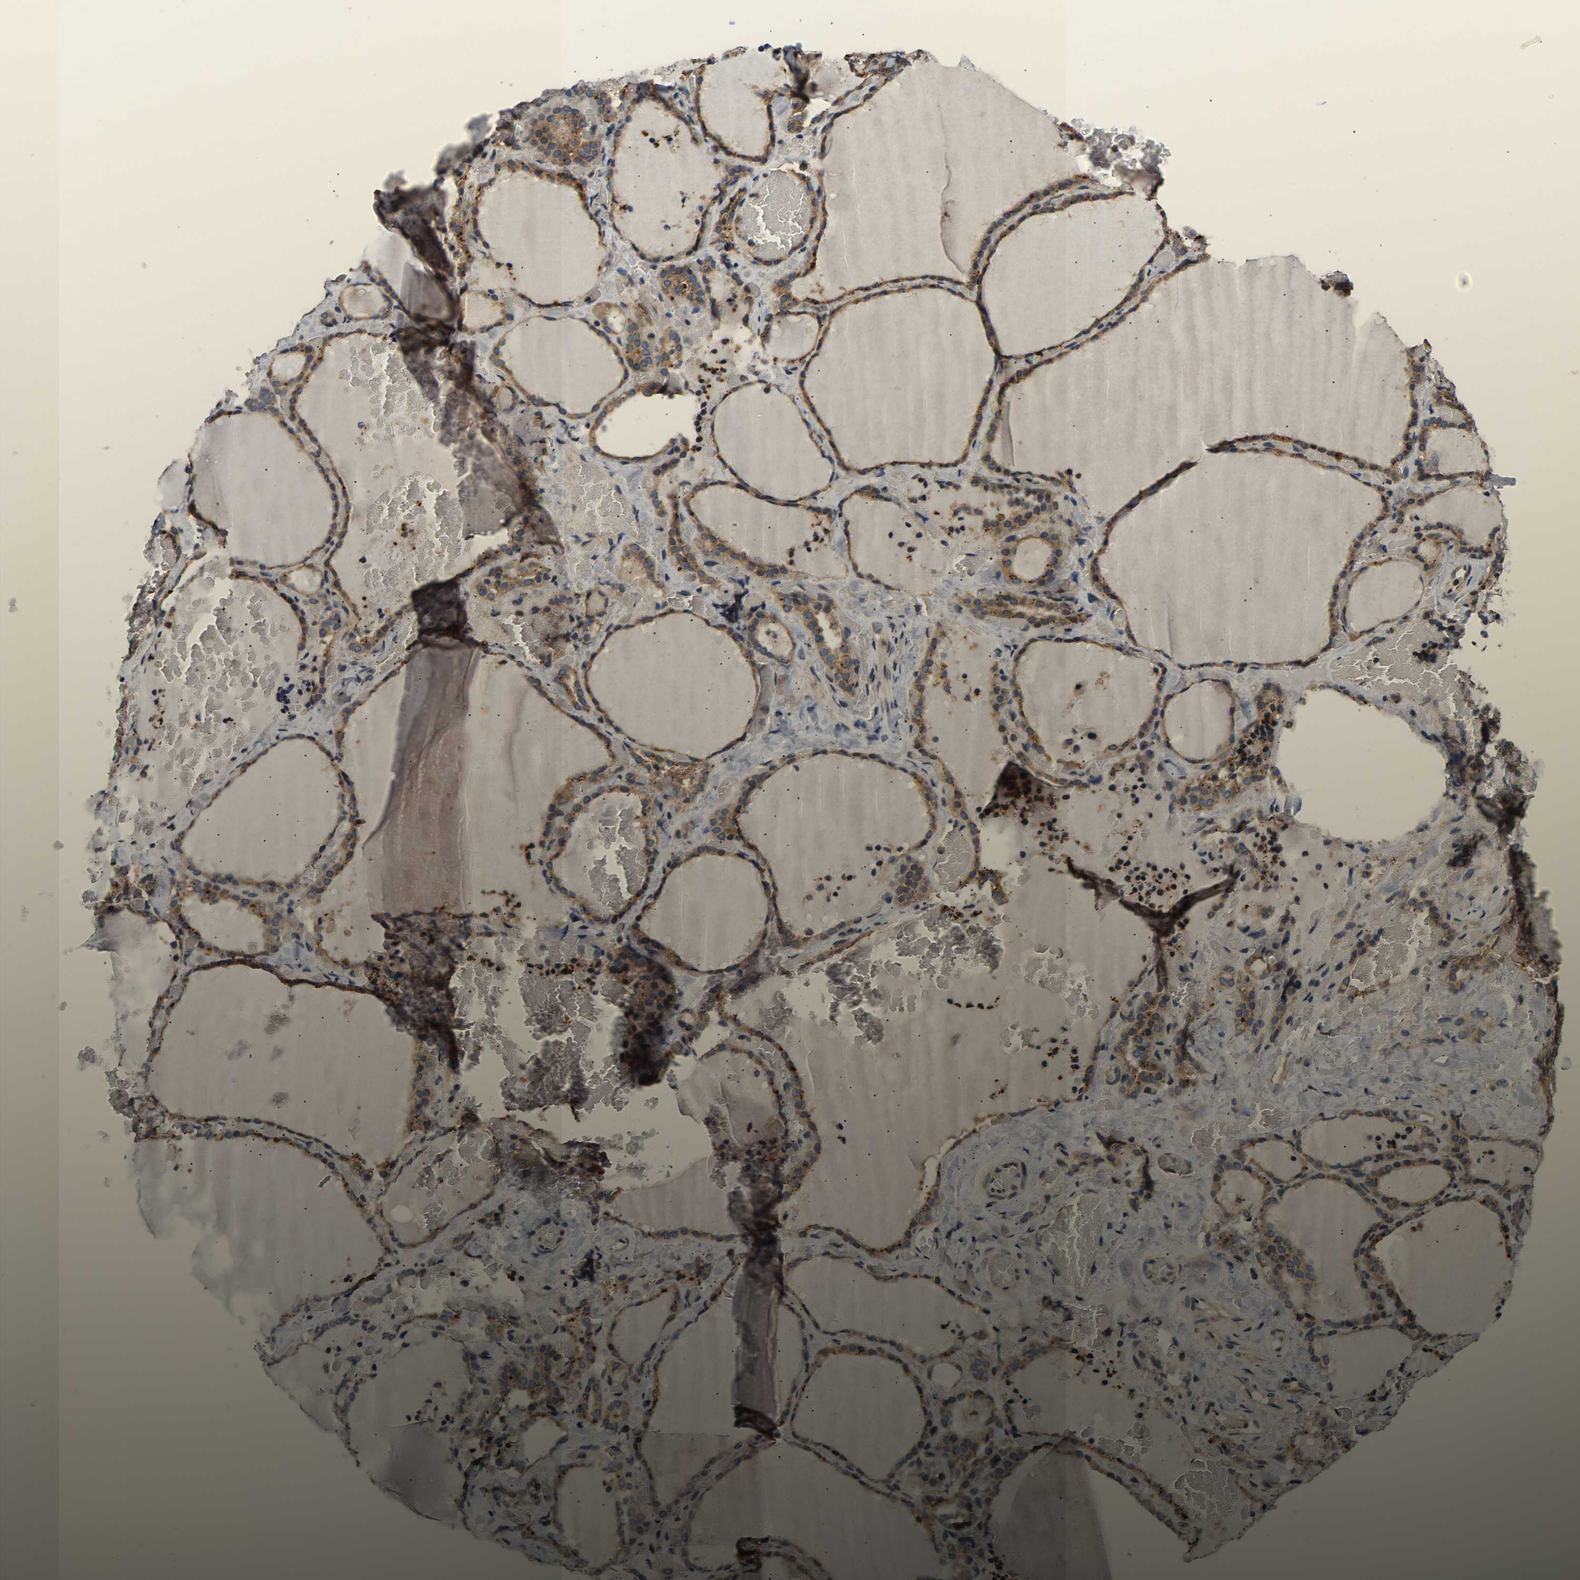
{"staining": {"intensity": "moderate", "quantity": ">75%", "location": "cytoplasmic/membranous"}, "tissue": "thyroid gland", "cell_type": "Glandular cells", "image_type": "normal", "snomed": [{"axis": "morphology", "description": "Normal tissue, NOS"}, {"axis": "topography", "description": "Thyroid gland"}], "caption": "The micrograph exhibits immunohistochemical staining of benign thyroid gland. There is moderate cytoplasmic/membranous expression is identified in approximately >75% of glandular cells.", "gene": "AIMP2", "patient": {"sex": "female", "age": 22}}